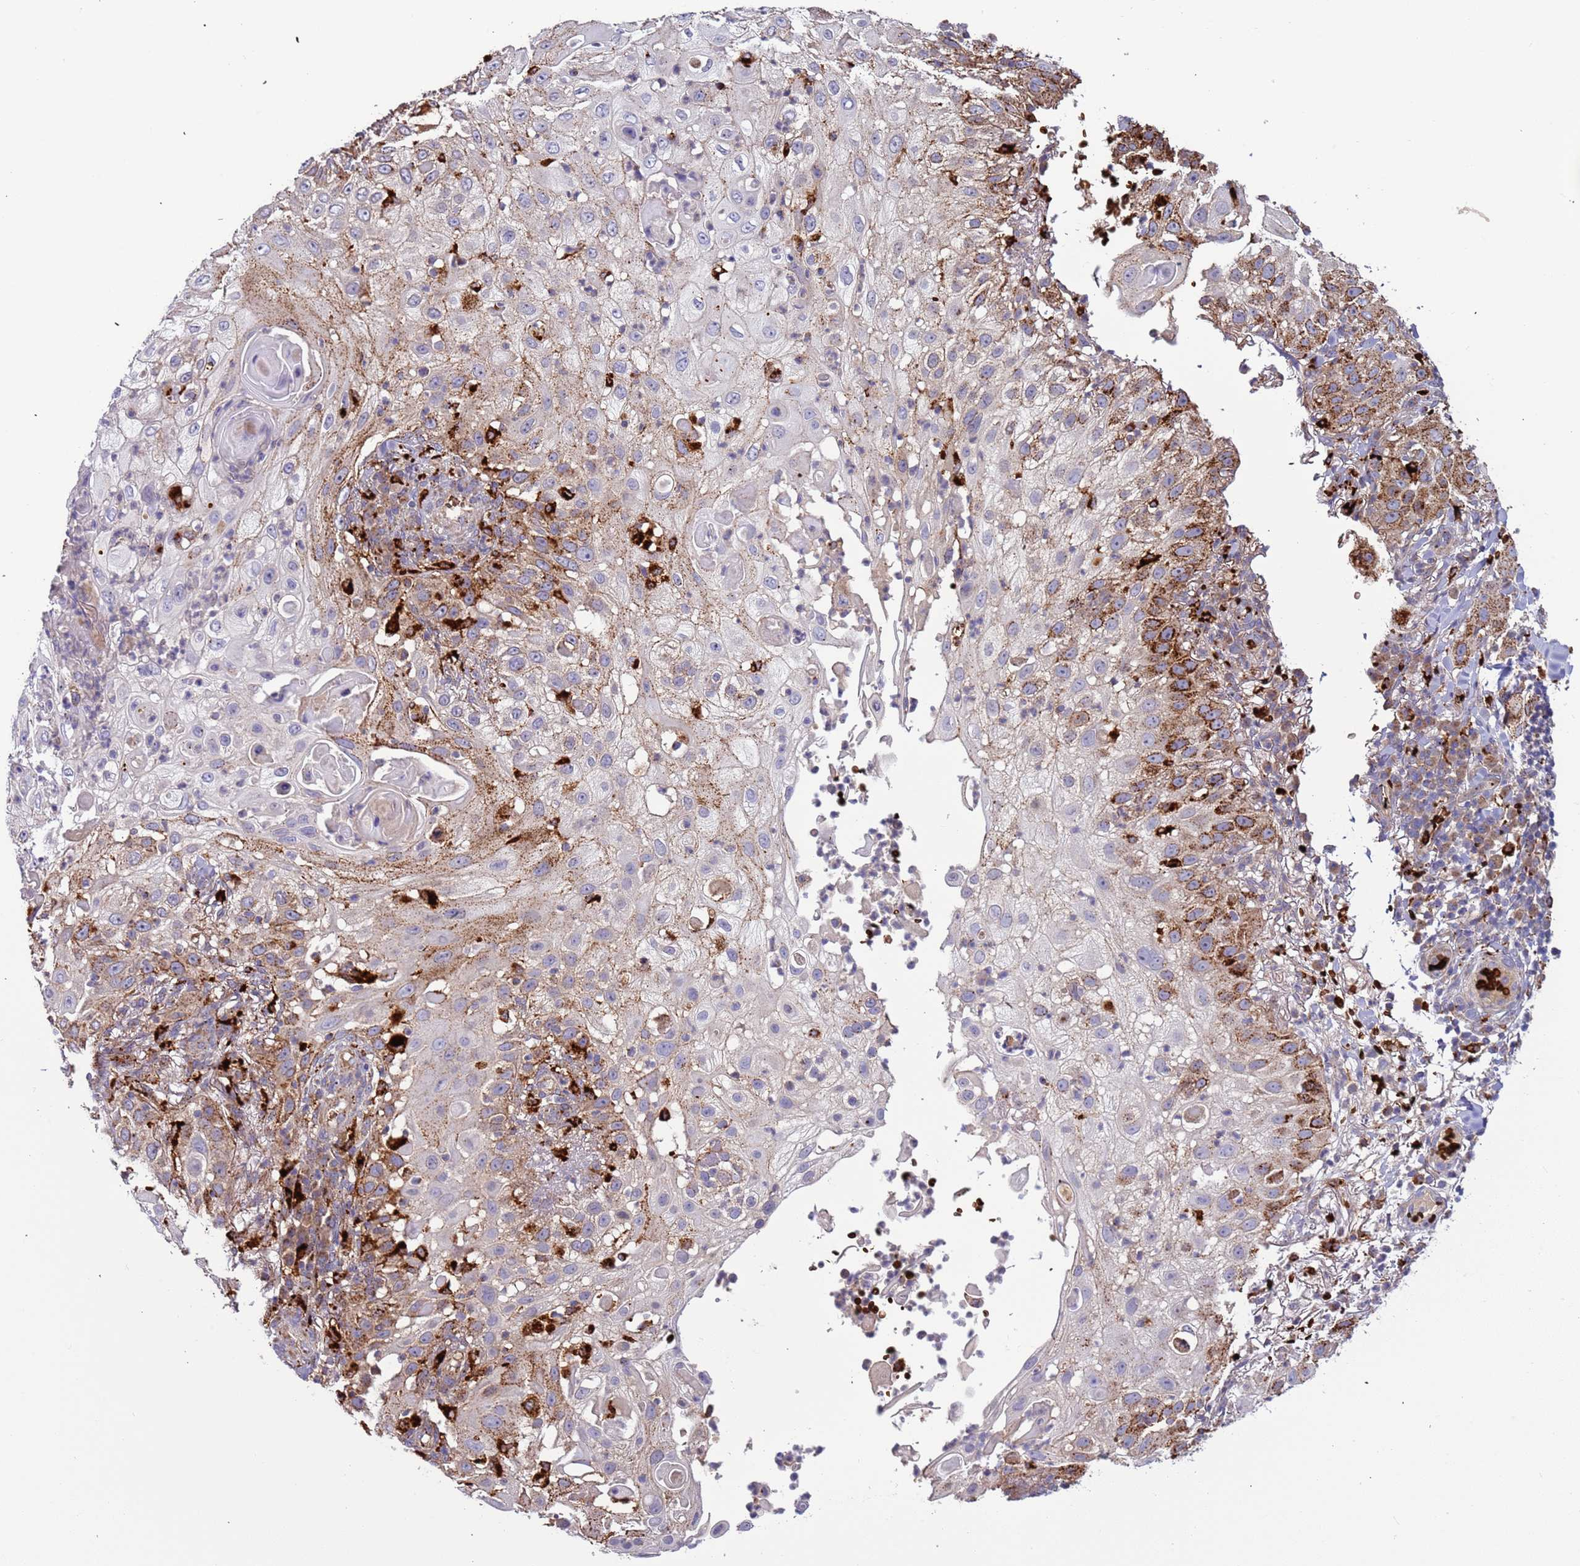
{"staining": {"intensity": "moderate", "quantity": "25%-75%", "location": "cytoplasmic/membranous"}, "tissue": "skin cancer", "cell_type": "Tumor cells", "image_type": "cancer", "snomed": [{"axis": "morphology", "description": "Squamous cell carcinoma, NOS"}, {"axis": "topography", "description": "Skin"}], "caption": "Skin cancer (squamous cell carcinoma) stained with DAB immunohistochemistry (IHC) exhibits medium levels of moderate cytoplasmic/membranous staining in approximately 25%-75% of tumor cells.", "gene": "VPS36", "patient": {"sex": "female", "age": 44}}